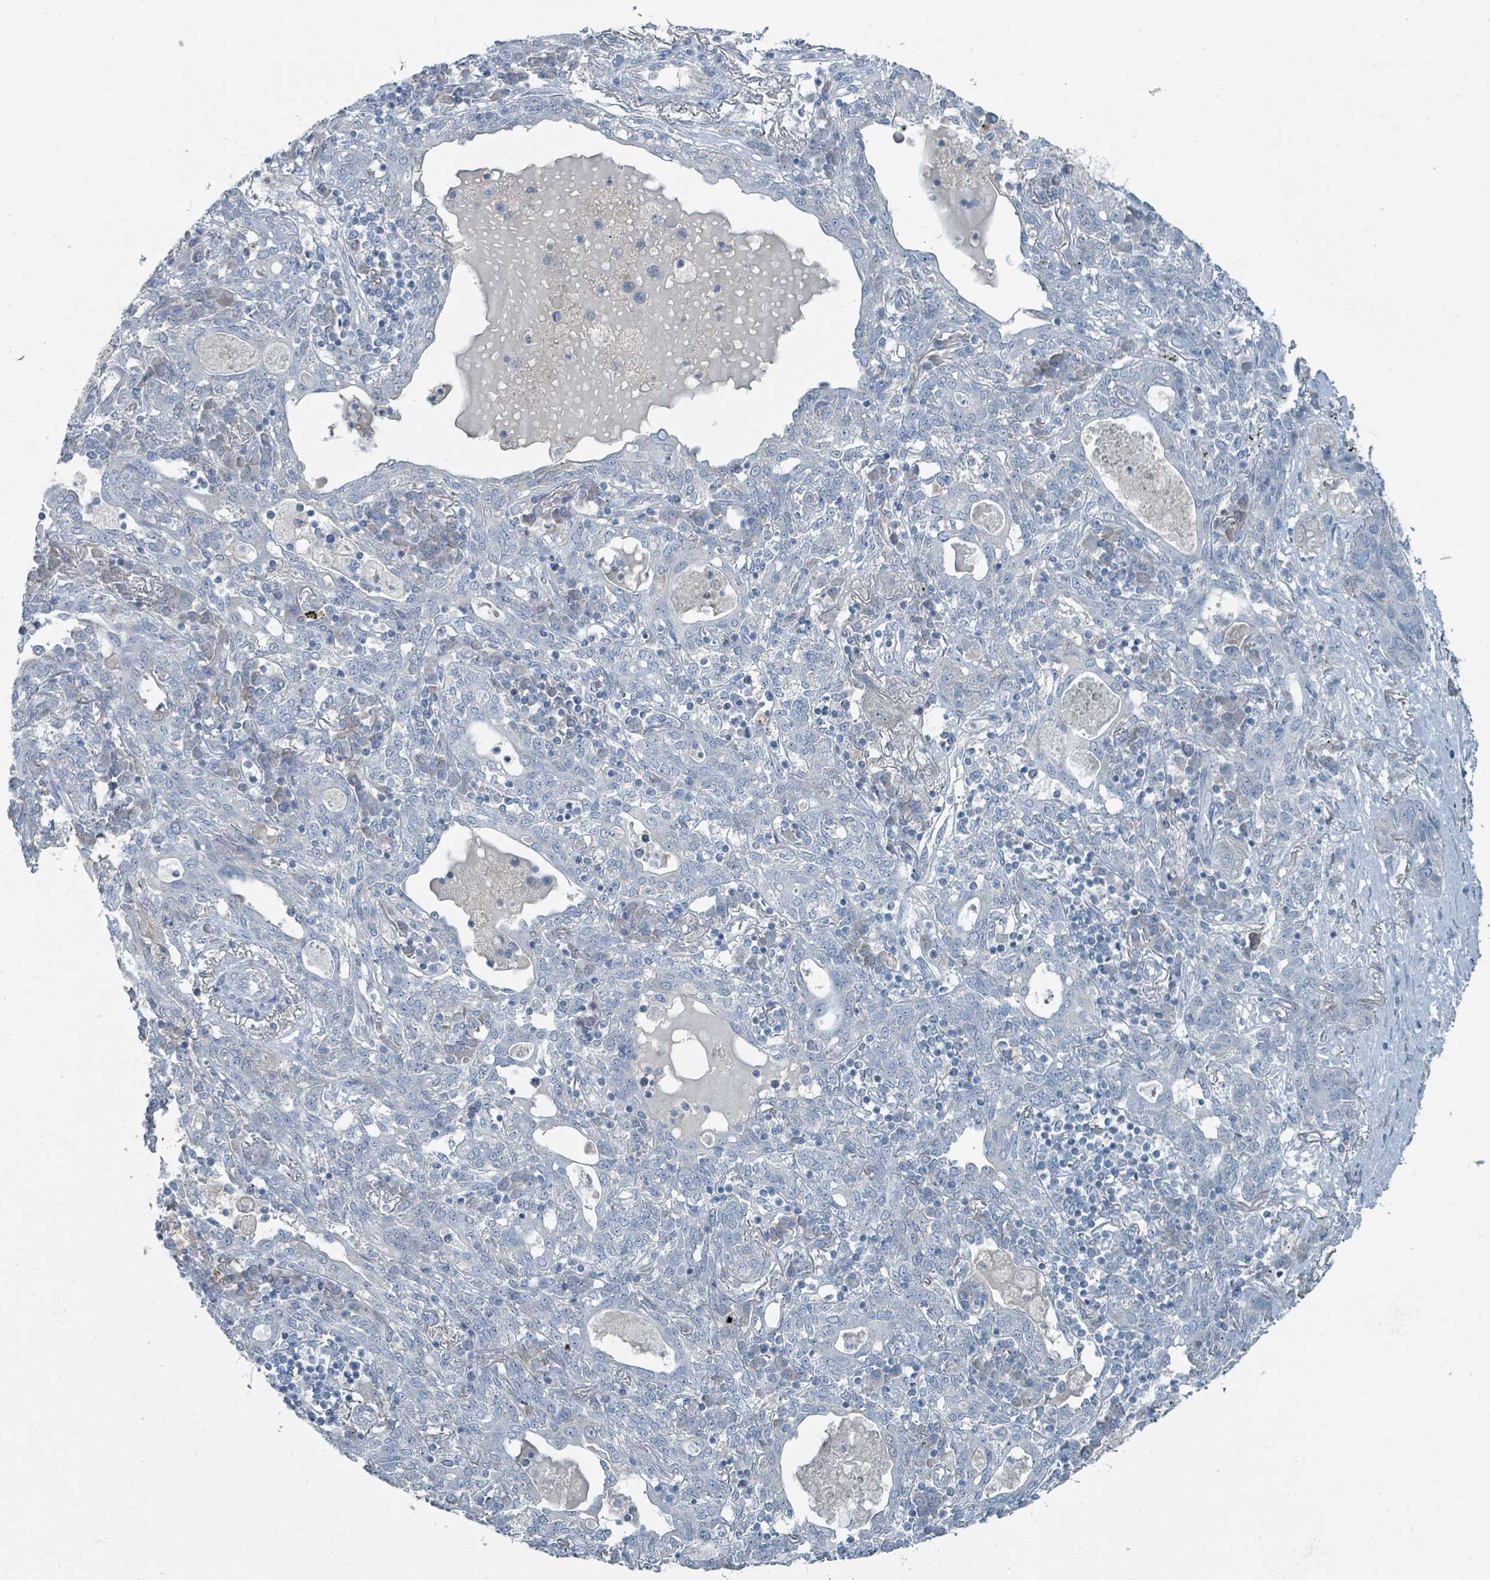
{"staining": {"intensity": "negative", "quantity": "none", "location": "none"}, "tissue": "lung cancer", "cell_type": "Tumor cells", "image_type": "cancer", "snomed": [{"axis": "morphology", "description": "Squamous cell carcinoma, NOS"}, {"axis": "topography", "description": "Lung"}], "caption": "There is no significant staining in tumor cells of lung cancer (squamous cell carcinoma). (DAB immunohistochemistry (IHC) visualized using brightfield microscopy, high magnification).", "gene": "RASA4", "patient": {"sex": "female", "age": 70}}